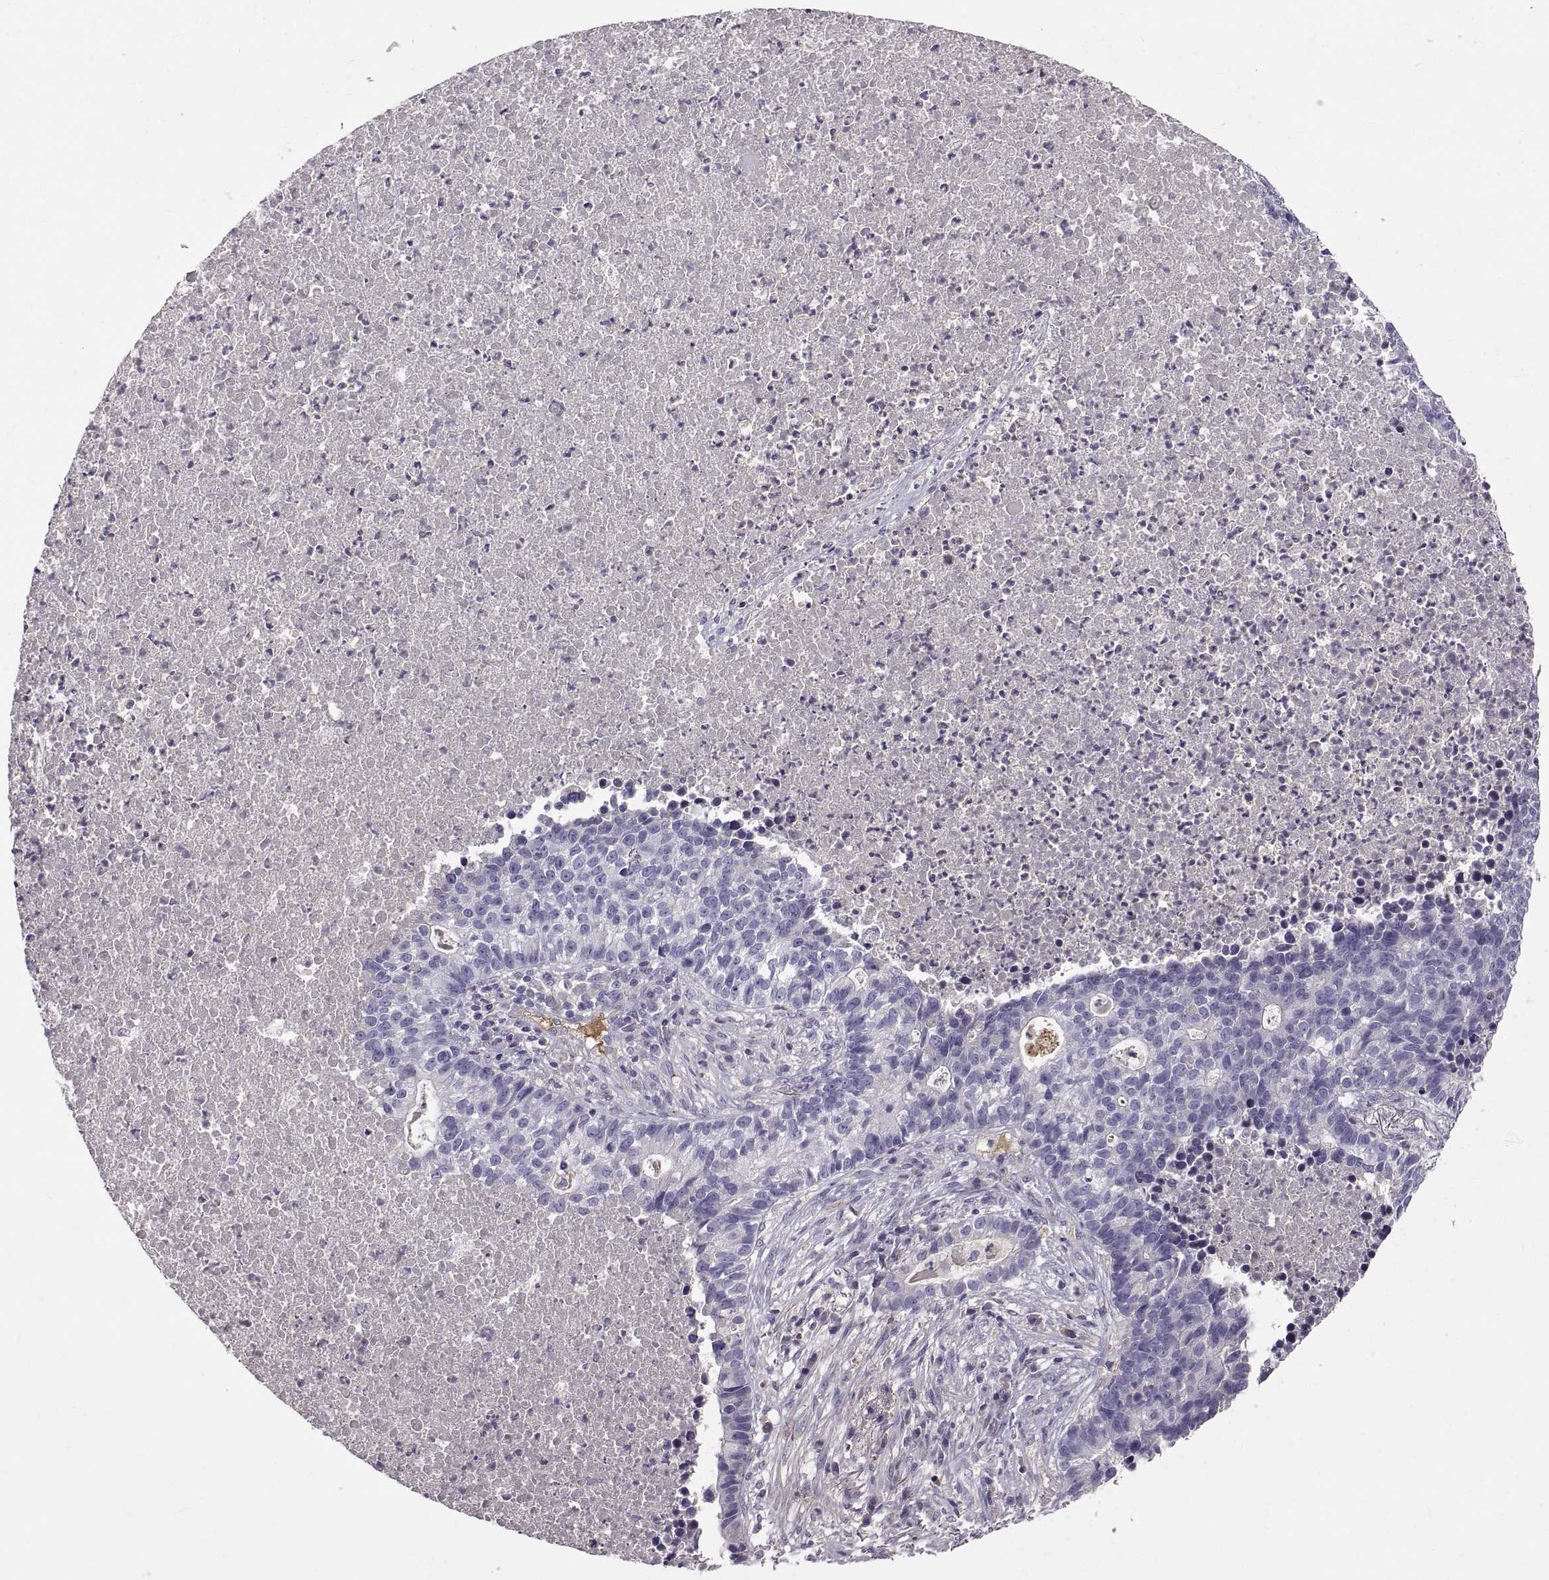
{"staining": {"intensity": "negative", "quantity": "none", "location": "none"}, "tissue": "lung cancer", "cell_type": "Tumor cells", "image_type": "cancer", "snomed": [{"axis": "morphology", "description": "Adenocarcinoma, NOS"}, {"axis": "topography", "description": "Lung"}], "caption": "Immunohistochemistry of human lung cancer displays no expression in tumor cells. The staining was performed using DAB to visualize the protein expression in brown, while the nuclei were stained in blue with hematoxylin (Magnification: 20x).", "gene": "ADAM32", "patient": {"sex": "male", "age": 57}}